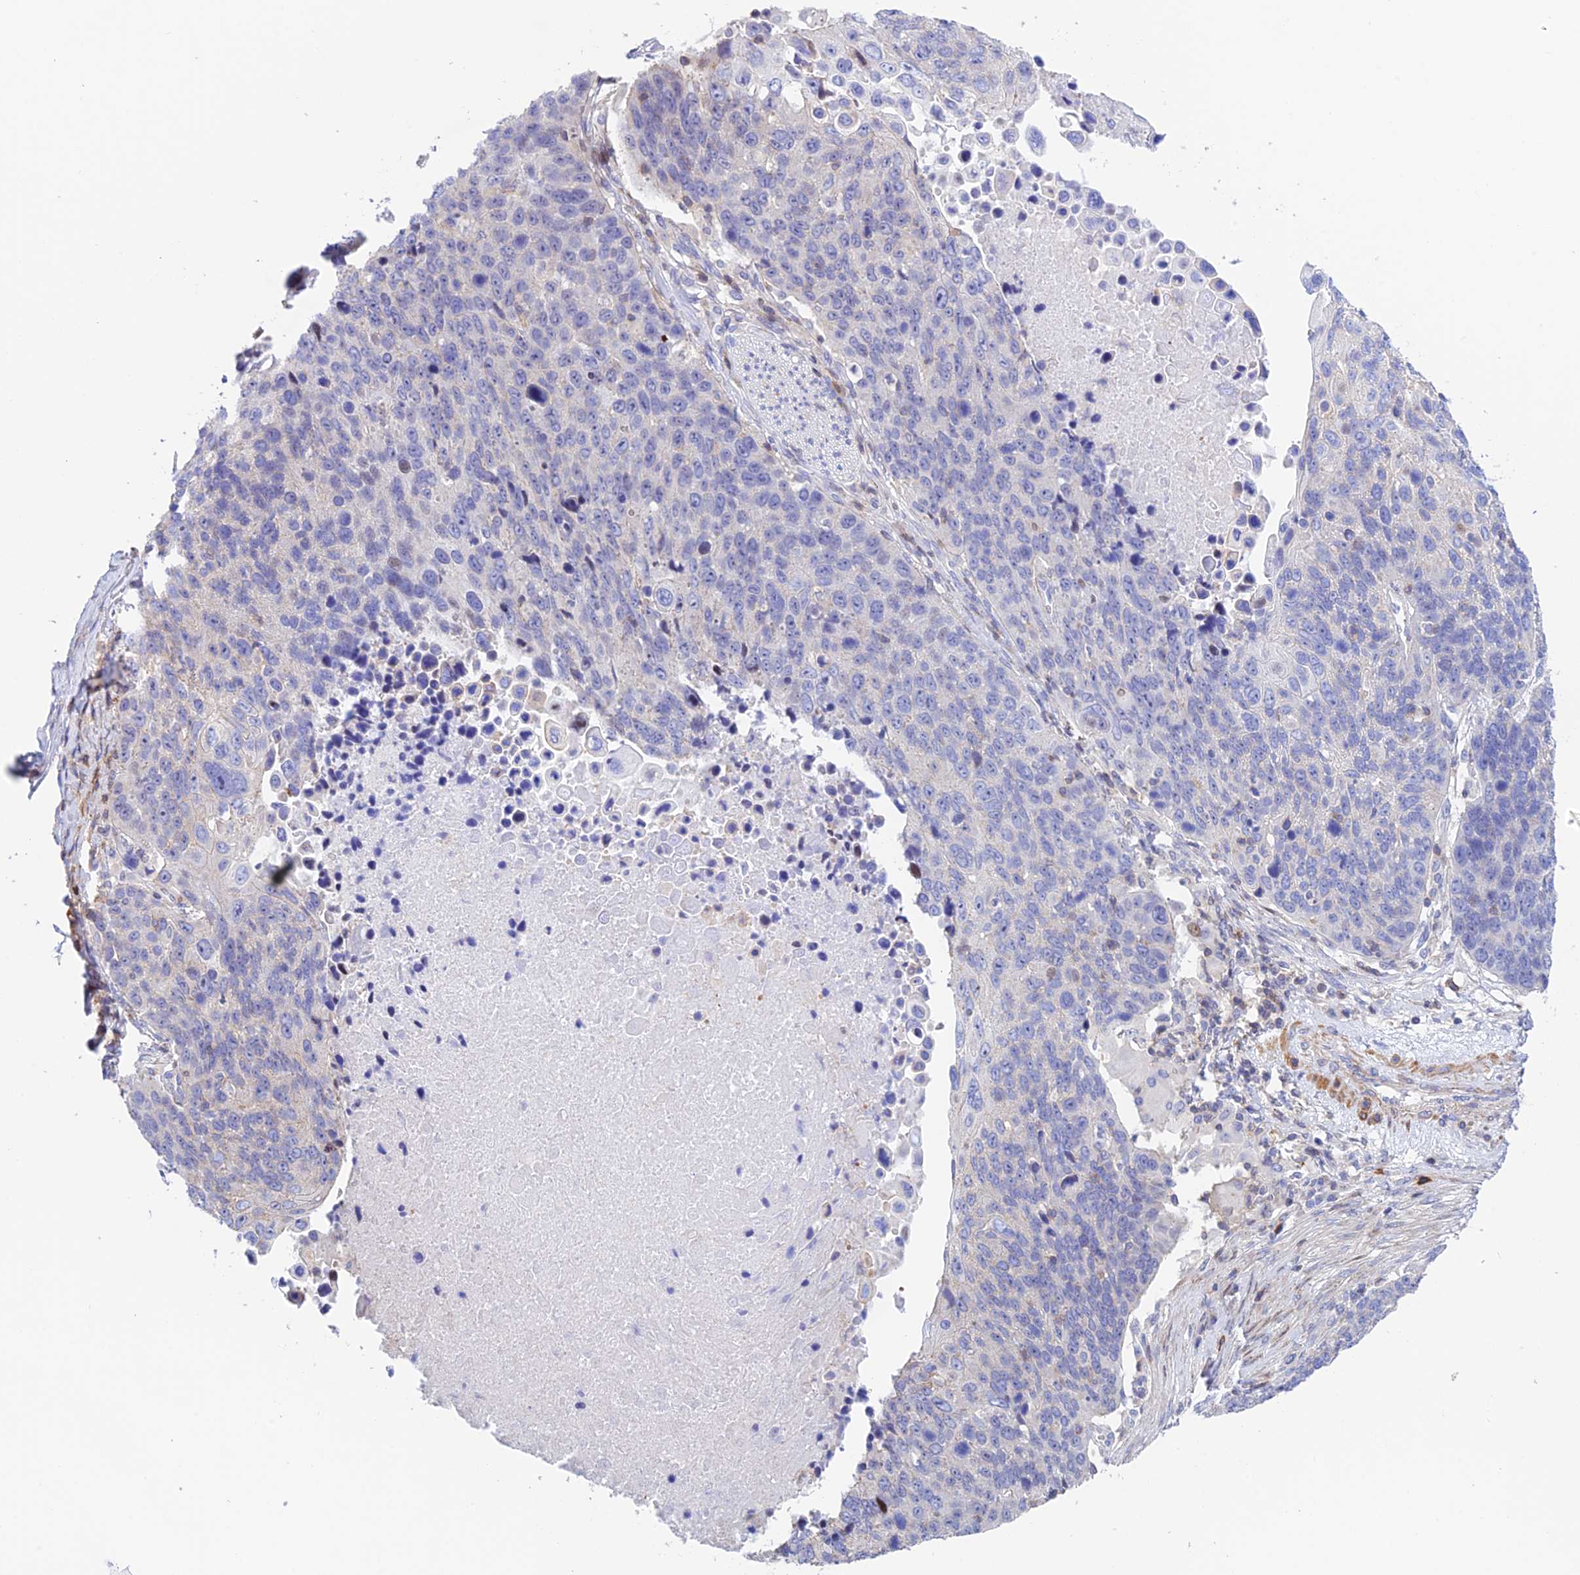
{"staining": {"intensity": "negative", "quantity": "none", "location": "none"}, "tissue": "lung cancer", "cell_type": "Tumor cells", "image_type": "cancer", "snomed": [{"axis": "morphology", "description": "Normal tissue, NOS"}, {"axis": "morphology", "description": "Squamous cell carcinoma, NOS"}, {"axis": "topography", "description": "Lymph node"}, {"axis": "topography", "description": "Lung"}], "caption": "Immunohistochemistry (IHC) image of lung squamous cell carcinoma stained for a protein (brown), which displays no staining in tumor cells.", "gene": "PRIM1", "patient": {"sex": "male", "age": 66}}